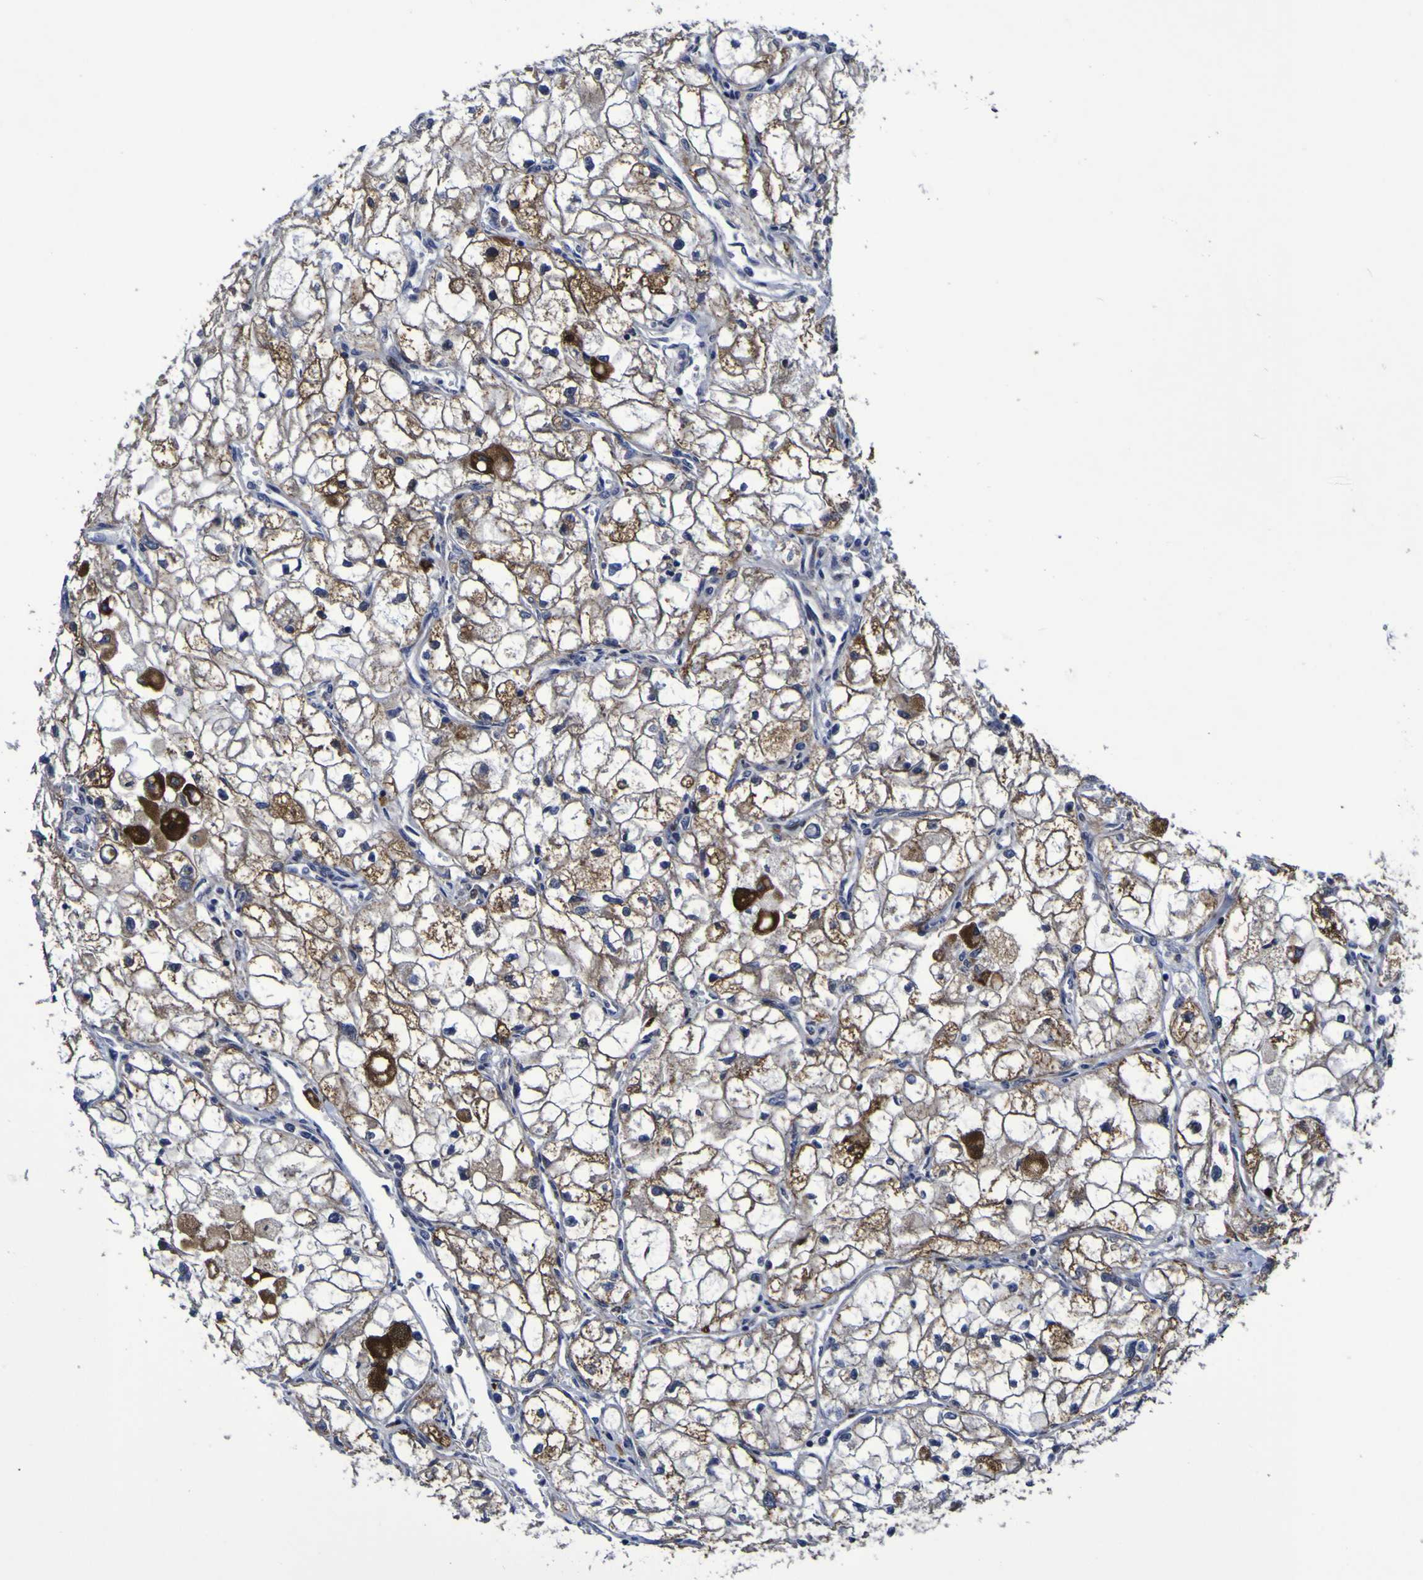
{"staining": {"intensity": "moderate", "quantity": ">75%", "location": "cytoplasmic/membranous"}, "tissue": "renal cancer", "cell_type": "Tumor cells", "image_type": "cancer", "snomed": [{"axis": "morphology", "description": "Adenocarcinoma, NOS"}, {"axis": "topography", "description": "Kidney"}], "caption": "Immunohistochemistry of adenocarcinoma (renal) reveals medium levels of moderate cytoplasmic/membranous expression in about >75% of tumor cells.", "gene": "MGLL", "patient": {"sex": "female", "age": 70}}